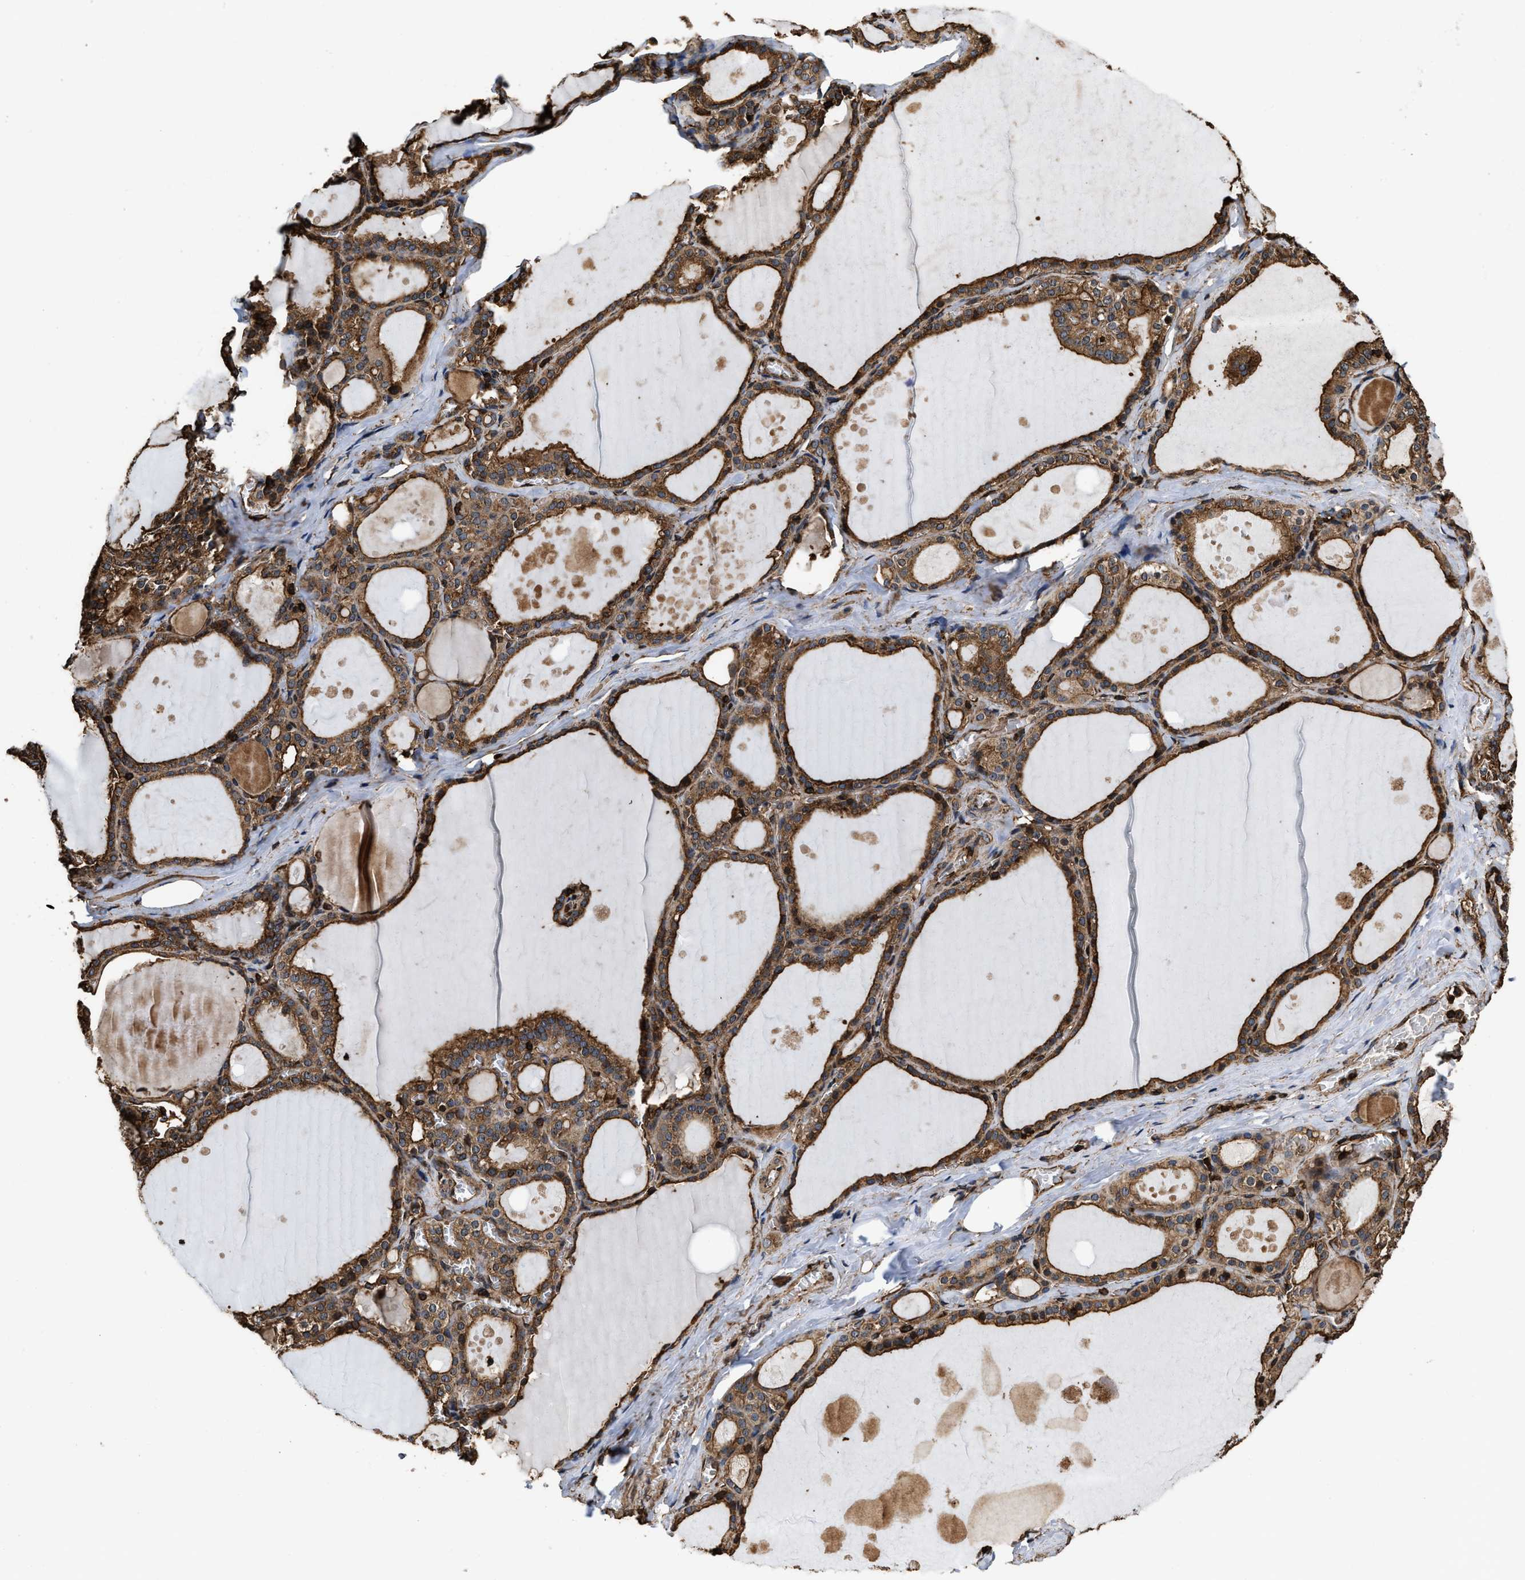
{"staining": {"intensity": "moderate", "quantity": ">75%", "location": "cytoplasmic/membranous"}, "tissue": "thyroid gland", "cell_type": "Glandular cells", "image_type": "normal", "snomed": [{"axis": "morphology", "description": "Normal tissue, NOS"}, {"axis": "topography", "description": "Thyroid gland"}], "caption": "This is an image of IHC staining of benign thyroid gland, which shows moderate expression in the cytoplasmic/membranous of glandular cells.", "gene": "KBTBD2", "patient": {"sex": "male", "age": 56}}